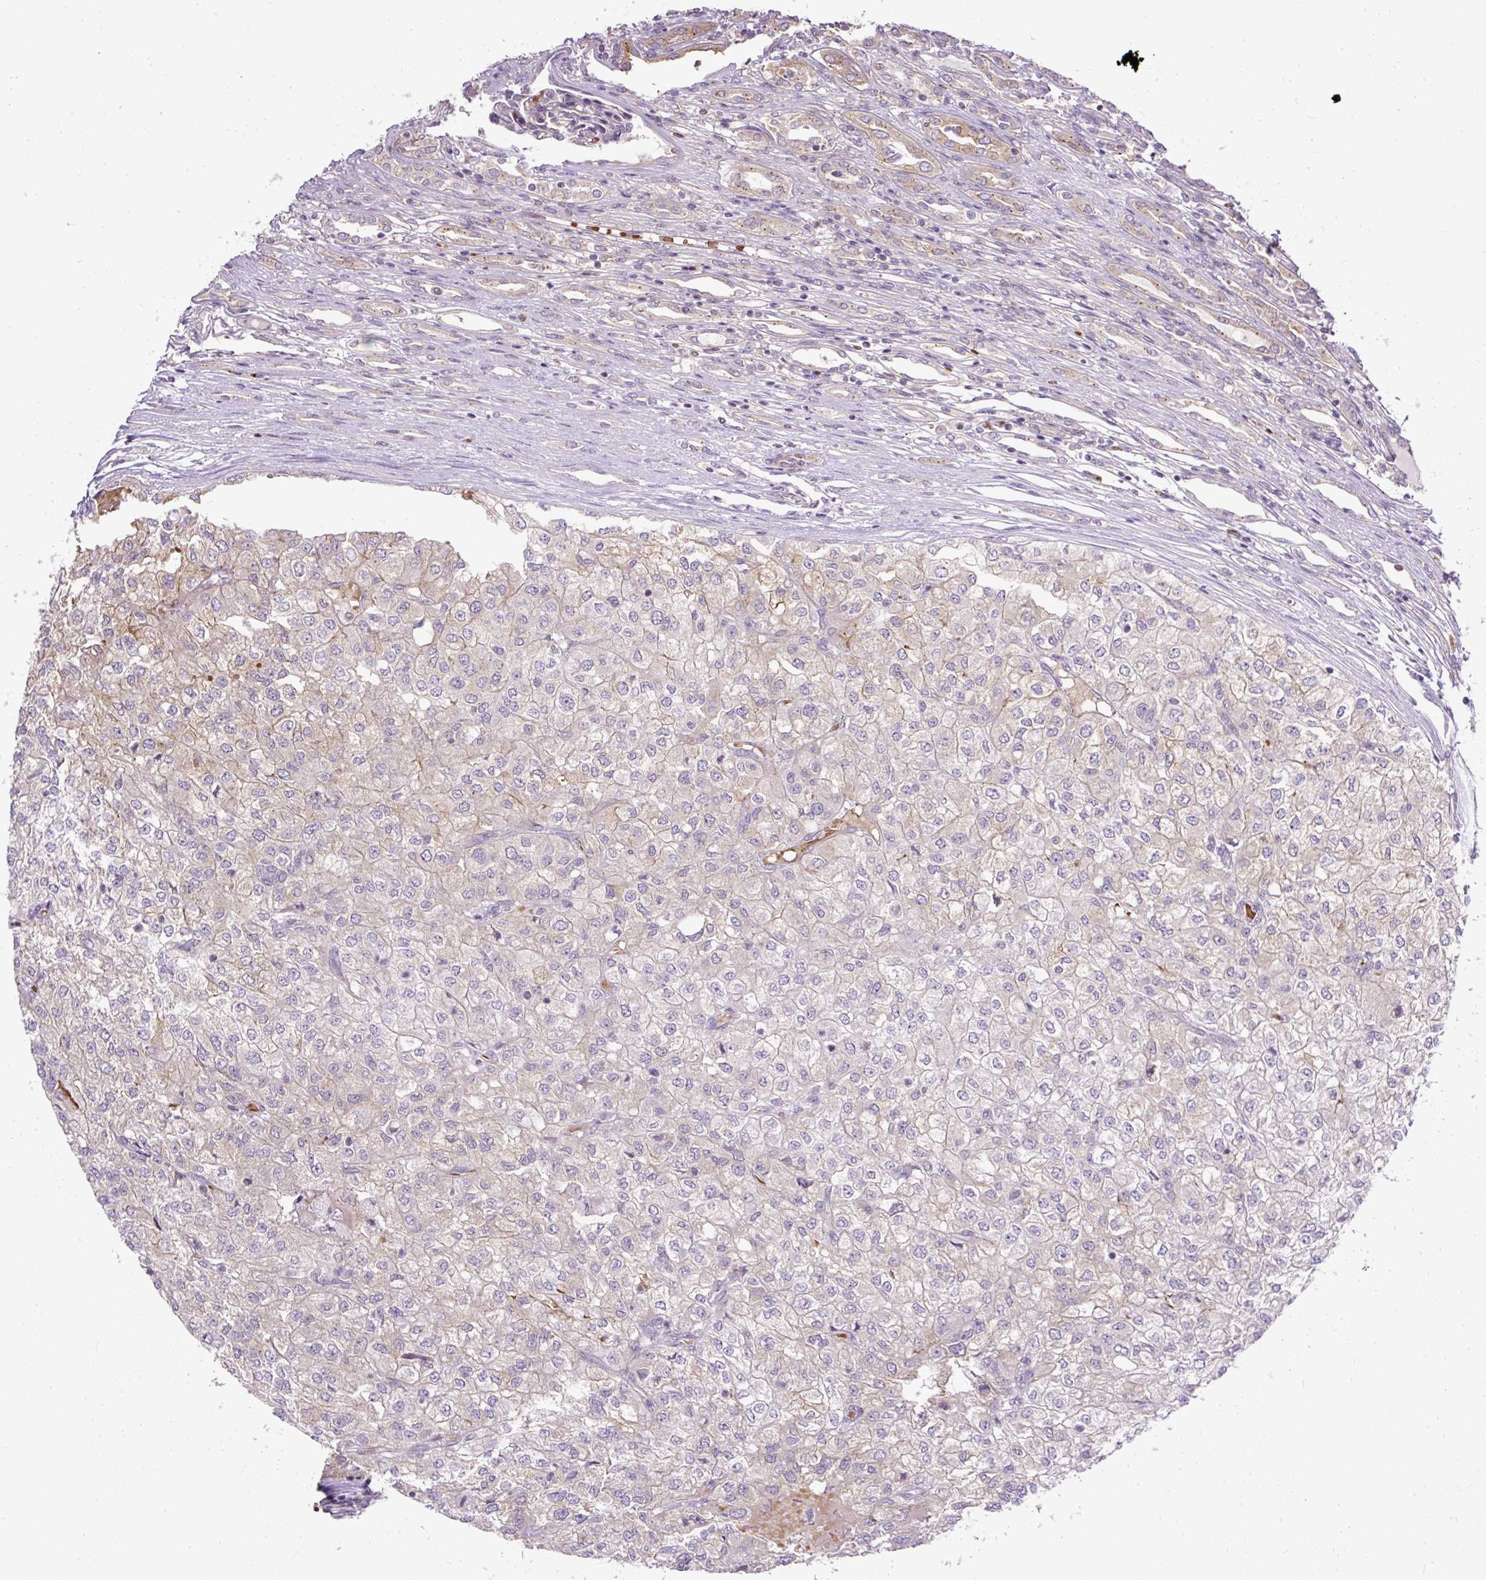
{"staining": {"intensity": "negative", "quantity": "none", "location": "none"}, "tissue": "renal cancer", "cell_type": "Tumor cells", "image_type": "cancer", "snomed": [{"axis": "morphology", "description": "Adenocarcinoma, NOS"}, {"axis": "topography", "description": "Kidney"}], "caption": "This is an IHC micrograph of renal adenocarcinoma. There is no positivity in tumor cells.", "gene": "SMC4", "patient": {"sex": "female", "age": 54}}